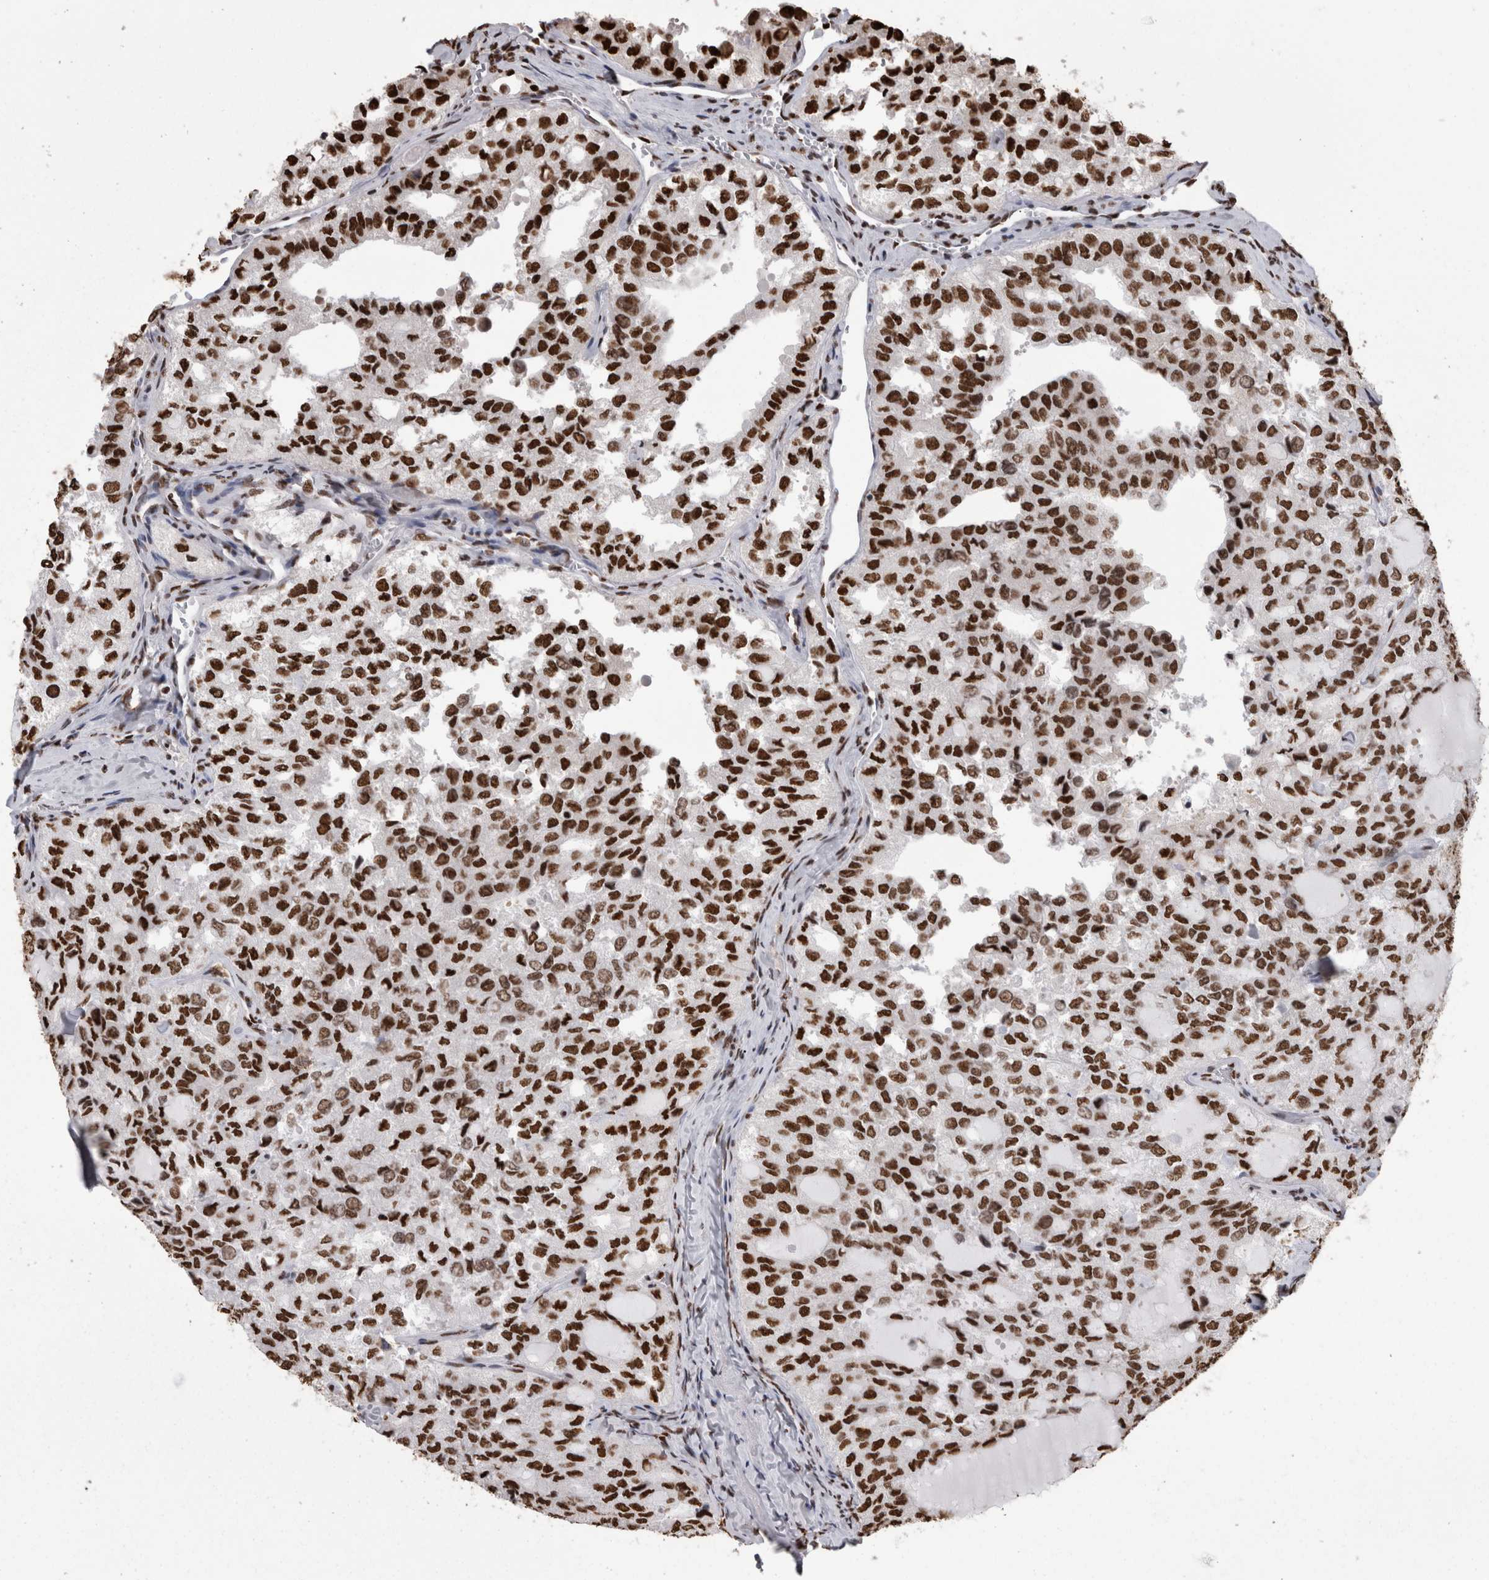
{"staining": {"intensity": "strong", "quantity": ">75%", "location": "nuclear"}, "tissue": "thyroid cancer", "cell_type": "Tumor cells", "image_type": "cancer", "snomed": [{"axis": "morphology", "description": "Follicular adenoma carcinoma, NOS"}, {"axis": "topography", "description": "Thyroid gland"}], "caption": "A brown stain labels strong nuclear staining of a protein in thyroid cancer (follicular adenoma carcinoma) tumor cells.", "gene": "HNRNPM", "patient": {"sex": "male", "age": 75}}